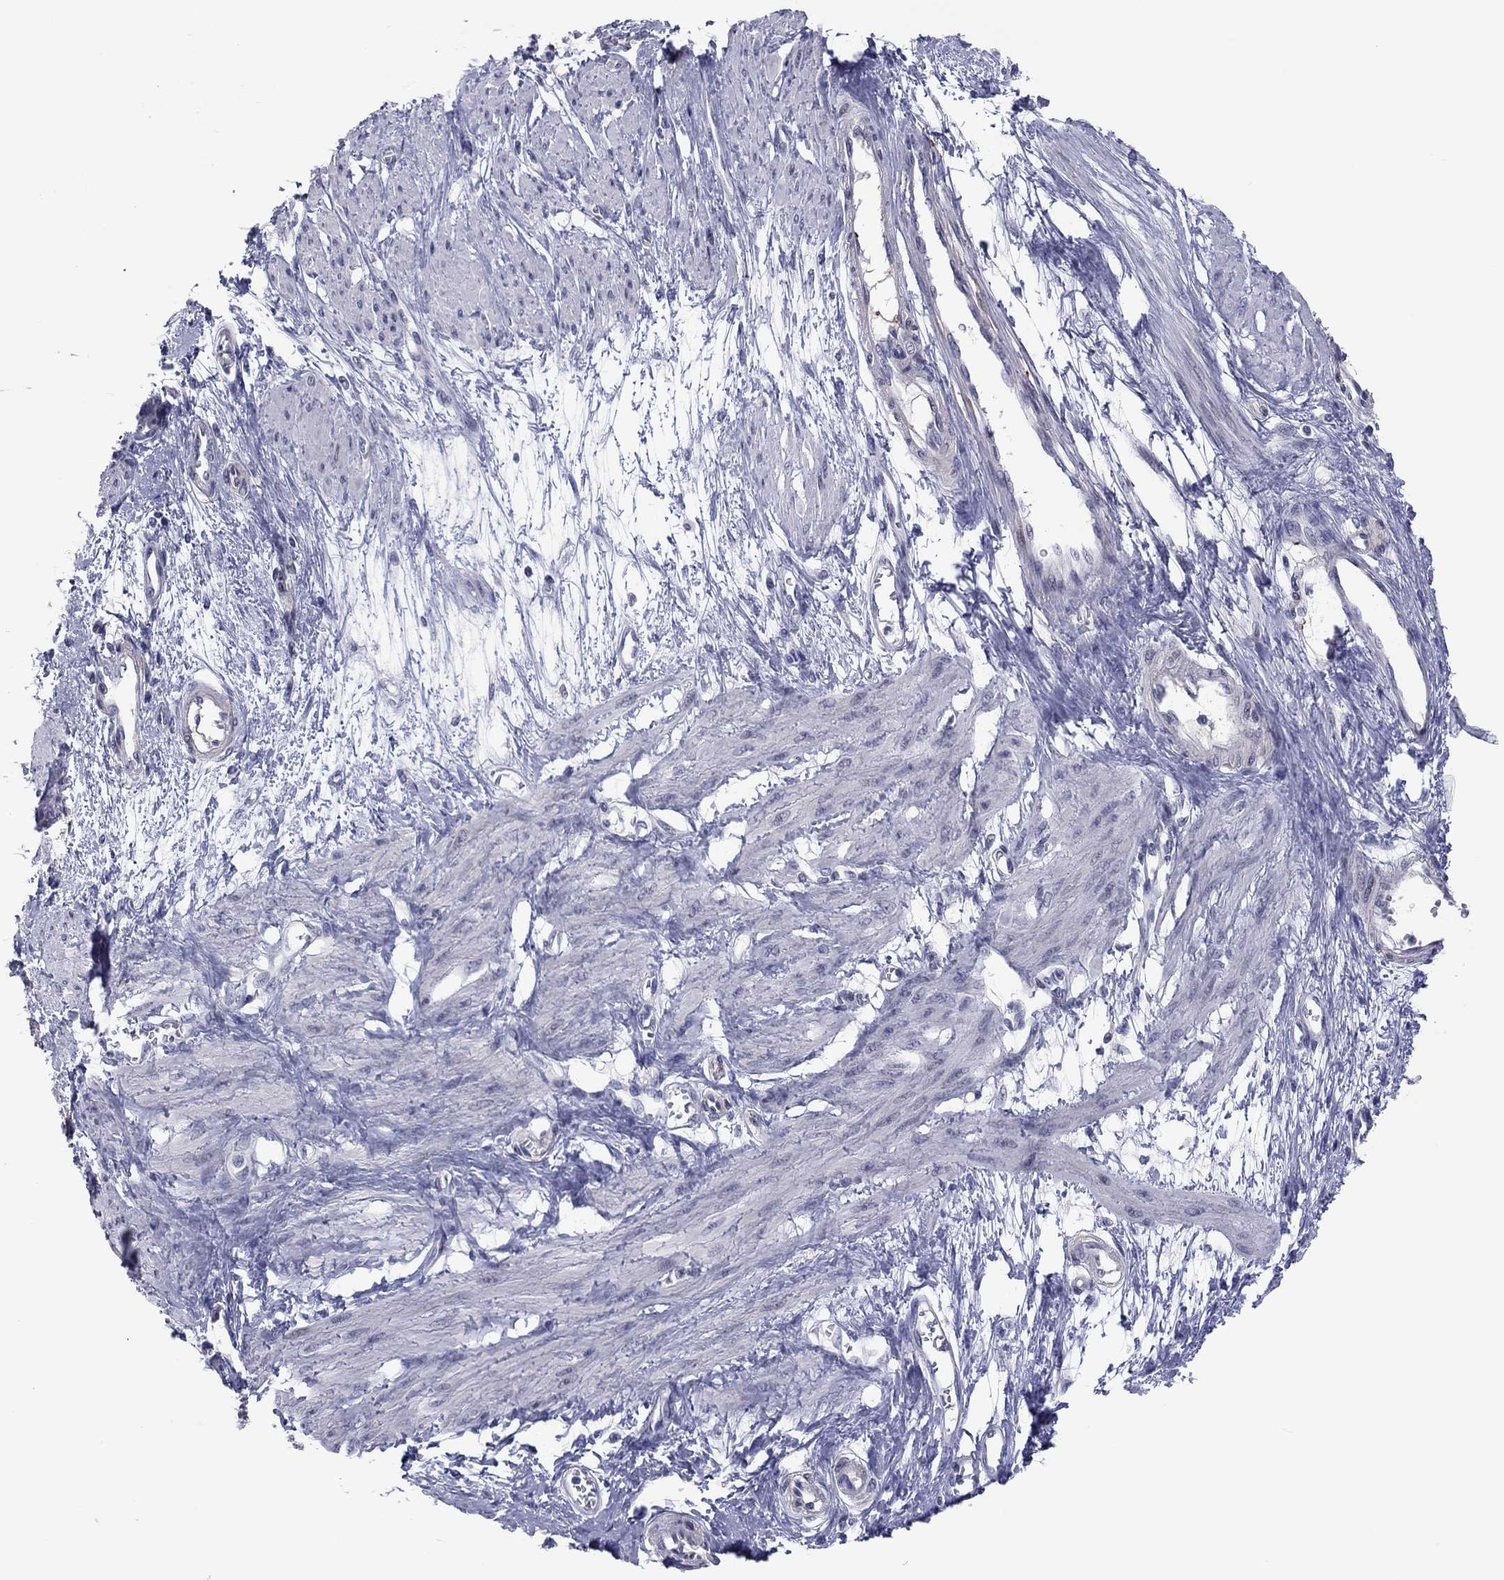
{"staining": {"intensity": "negative", "quantity": "none", "location": "none"}, "tissue": "smooth muscle", "cell_type": "Smooth muscle cells", "image_type": "normal", "snomed": [{"axis": "morphology", "description": "Normal tissue, NOS"}, {"axis": "topography", "description": "Smooth muscle"}, {"axis": "topography", "description": "Uterus"}], "caption": "DAB (3,3'-diaminobenzidine) immunohistochemical staining of unremarkable human smooth muscle exhibits no significant positivity in smooth muscle cells.", "gene": "POU5F2", "patient": {"sex": "female", "age": 39}}